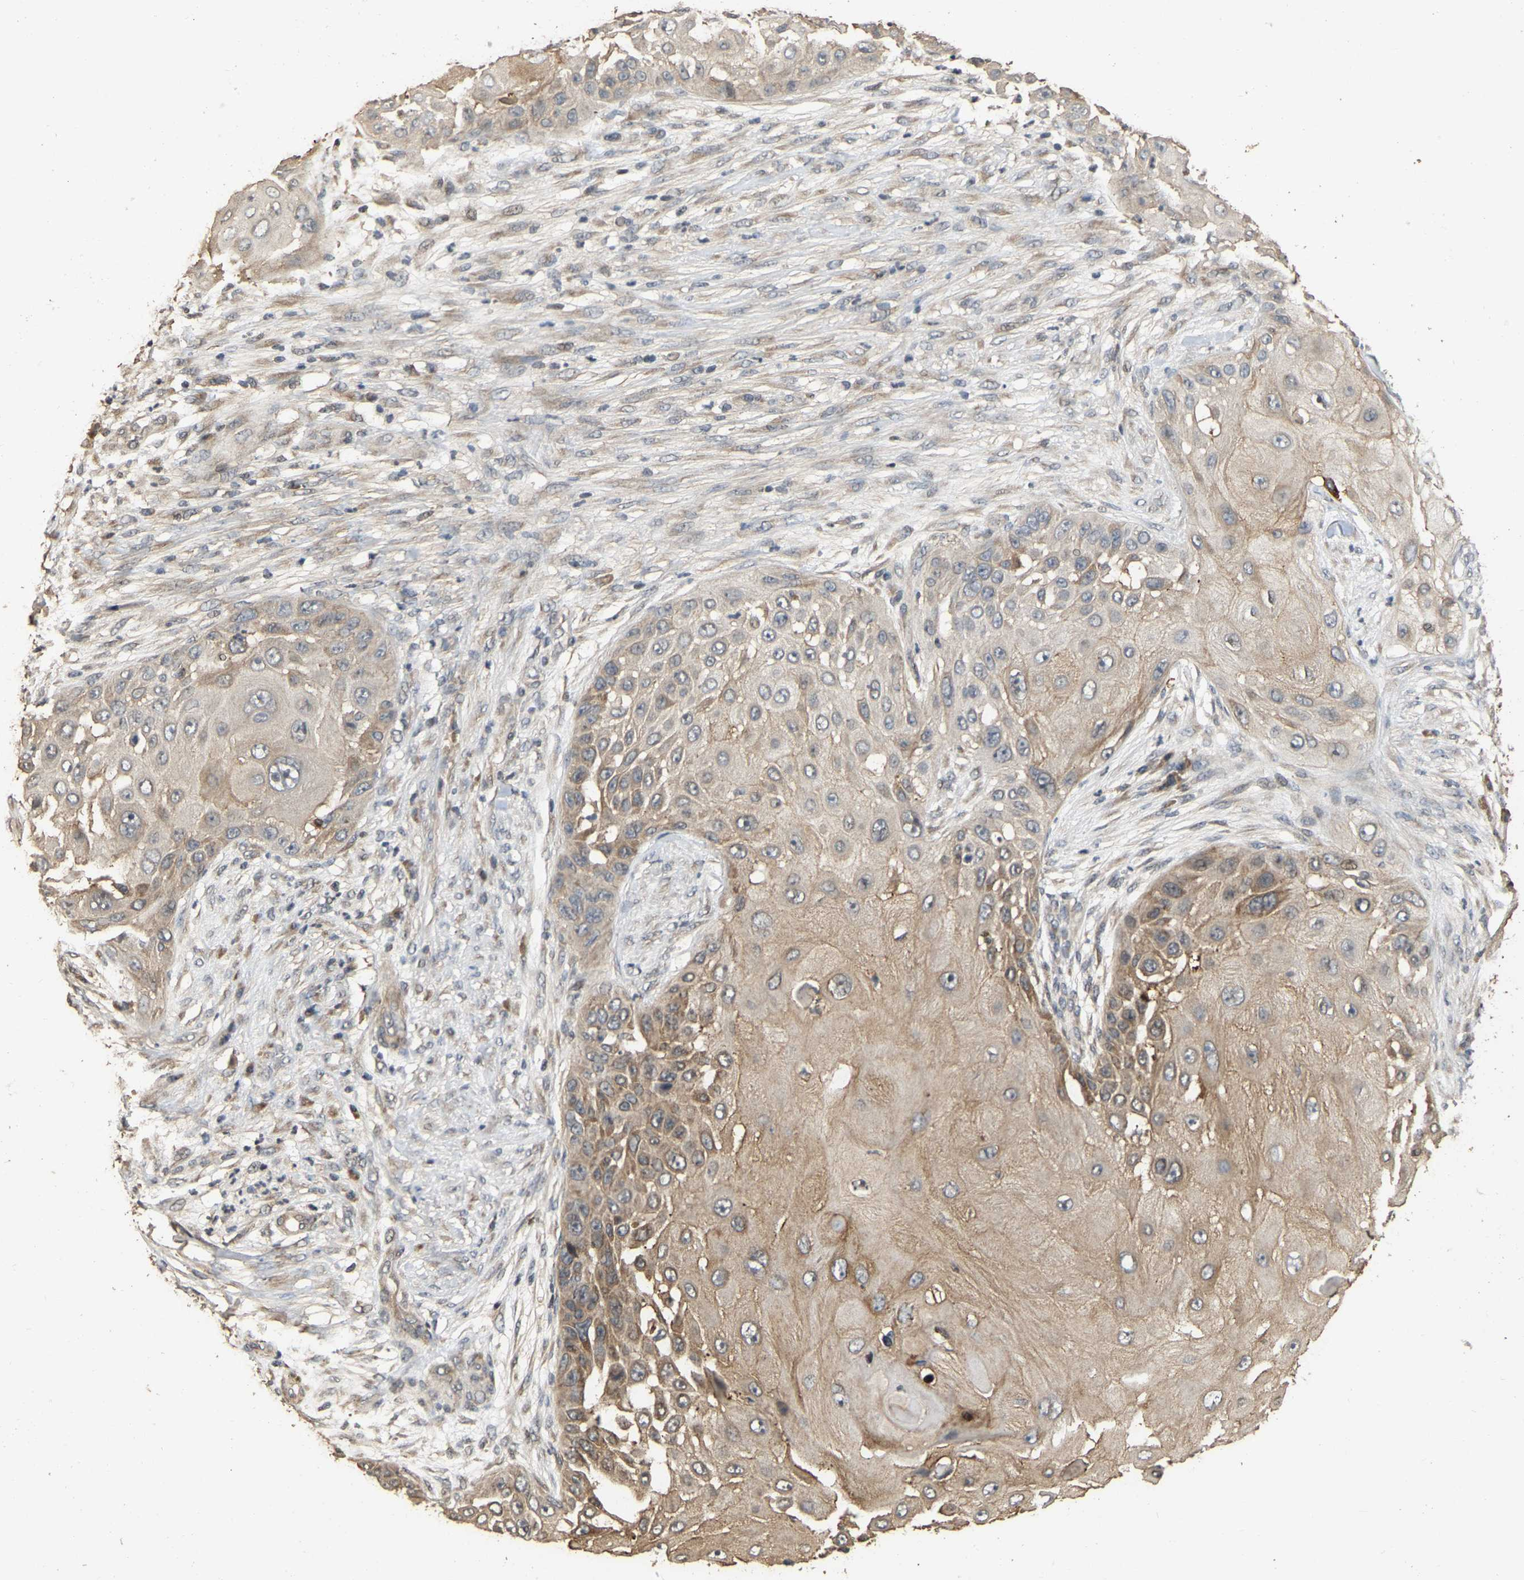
{"staining": {"intensity": "weak", "quantity": ">75%", "location": "cytoplasmic/membranous"}, "tissue": "skin cancer", "cell_type": "Tumor cells", "image_type": "cancer", "snomed": [{"axis": "morphology", "description": "Squamous cell carcinoma, NOS"}, {"axis": "topography", "description": "Skin"}], "caption": "About >75% of tumor cells in human squamous cell carcinoma (skin) display weak cytoplasmic/membranous protein staining as visualized by brown immunohistochemical staining.", "gene": "NCS1", "patient": {"sex": "female", "age": 44}}